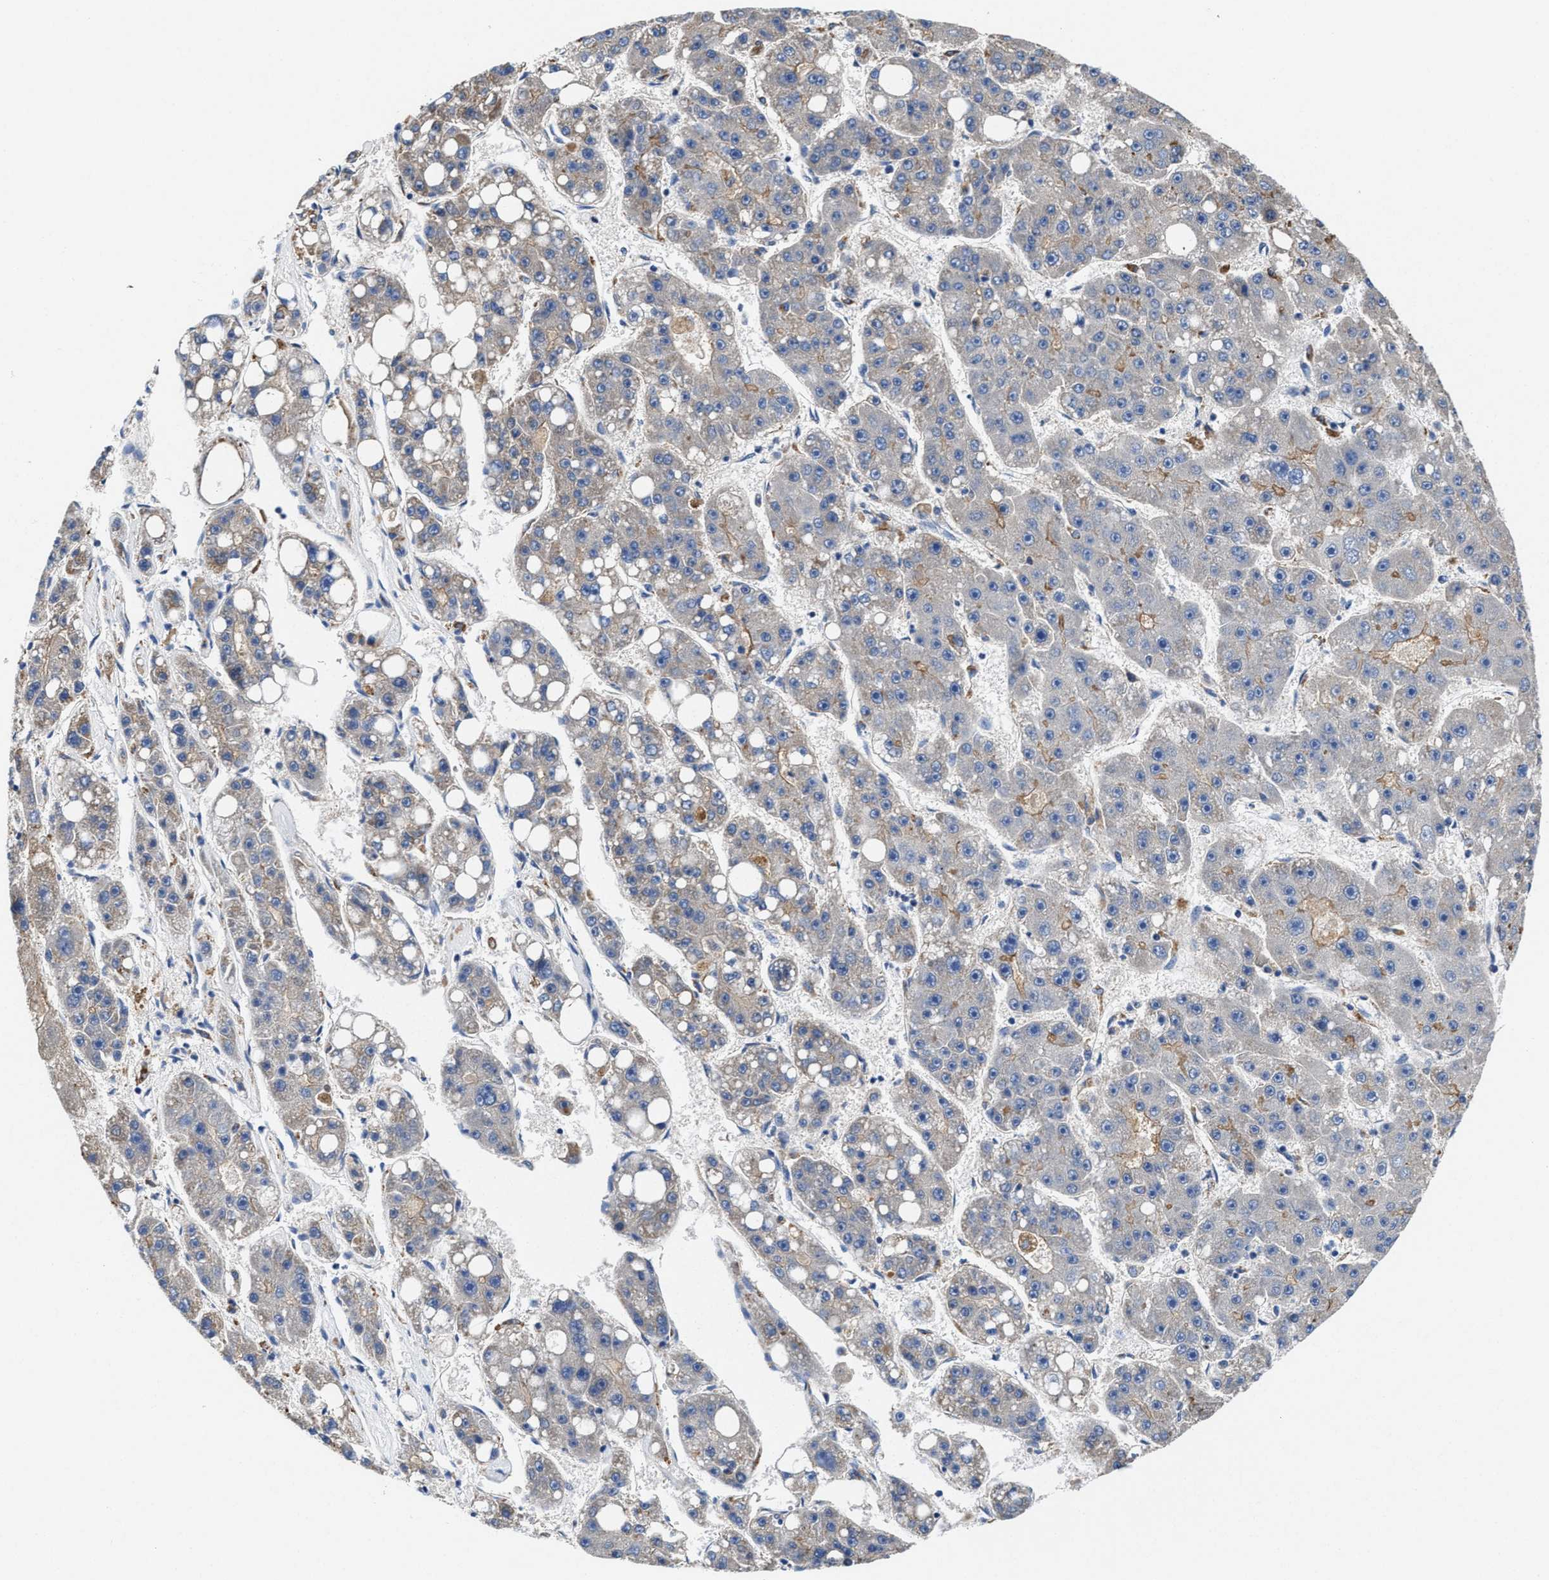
{"staining": {"intensity": "negative", "quantity": "none", "location": "none"}, "tissue": "liver cancer", "cell_type": "Tumor cells", "image_type": "cancer", "snomed": [{"axis": "morphology", "description": "Carcinoma, Hepatocellular, NOS"}, {"axis": "topography", "description": "Liver"}], "caption": "The histopathology image reveals no significant staining in tumor cells of liver hepatocellular carcinoma.", "gene": "TMEM30A", "patient": {"sex": "female", "age": 61}}